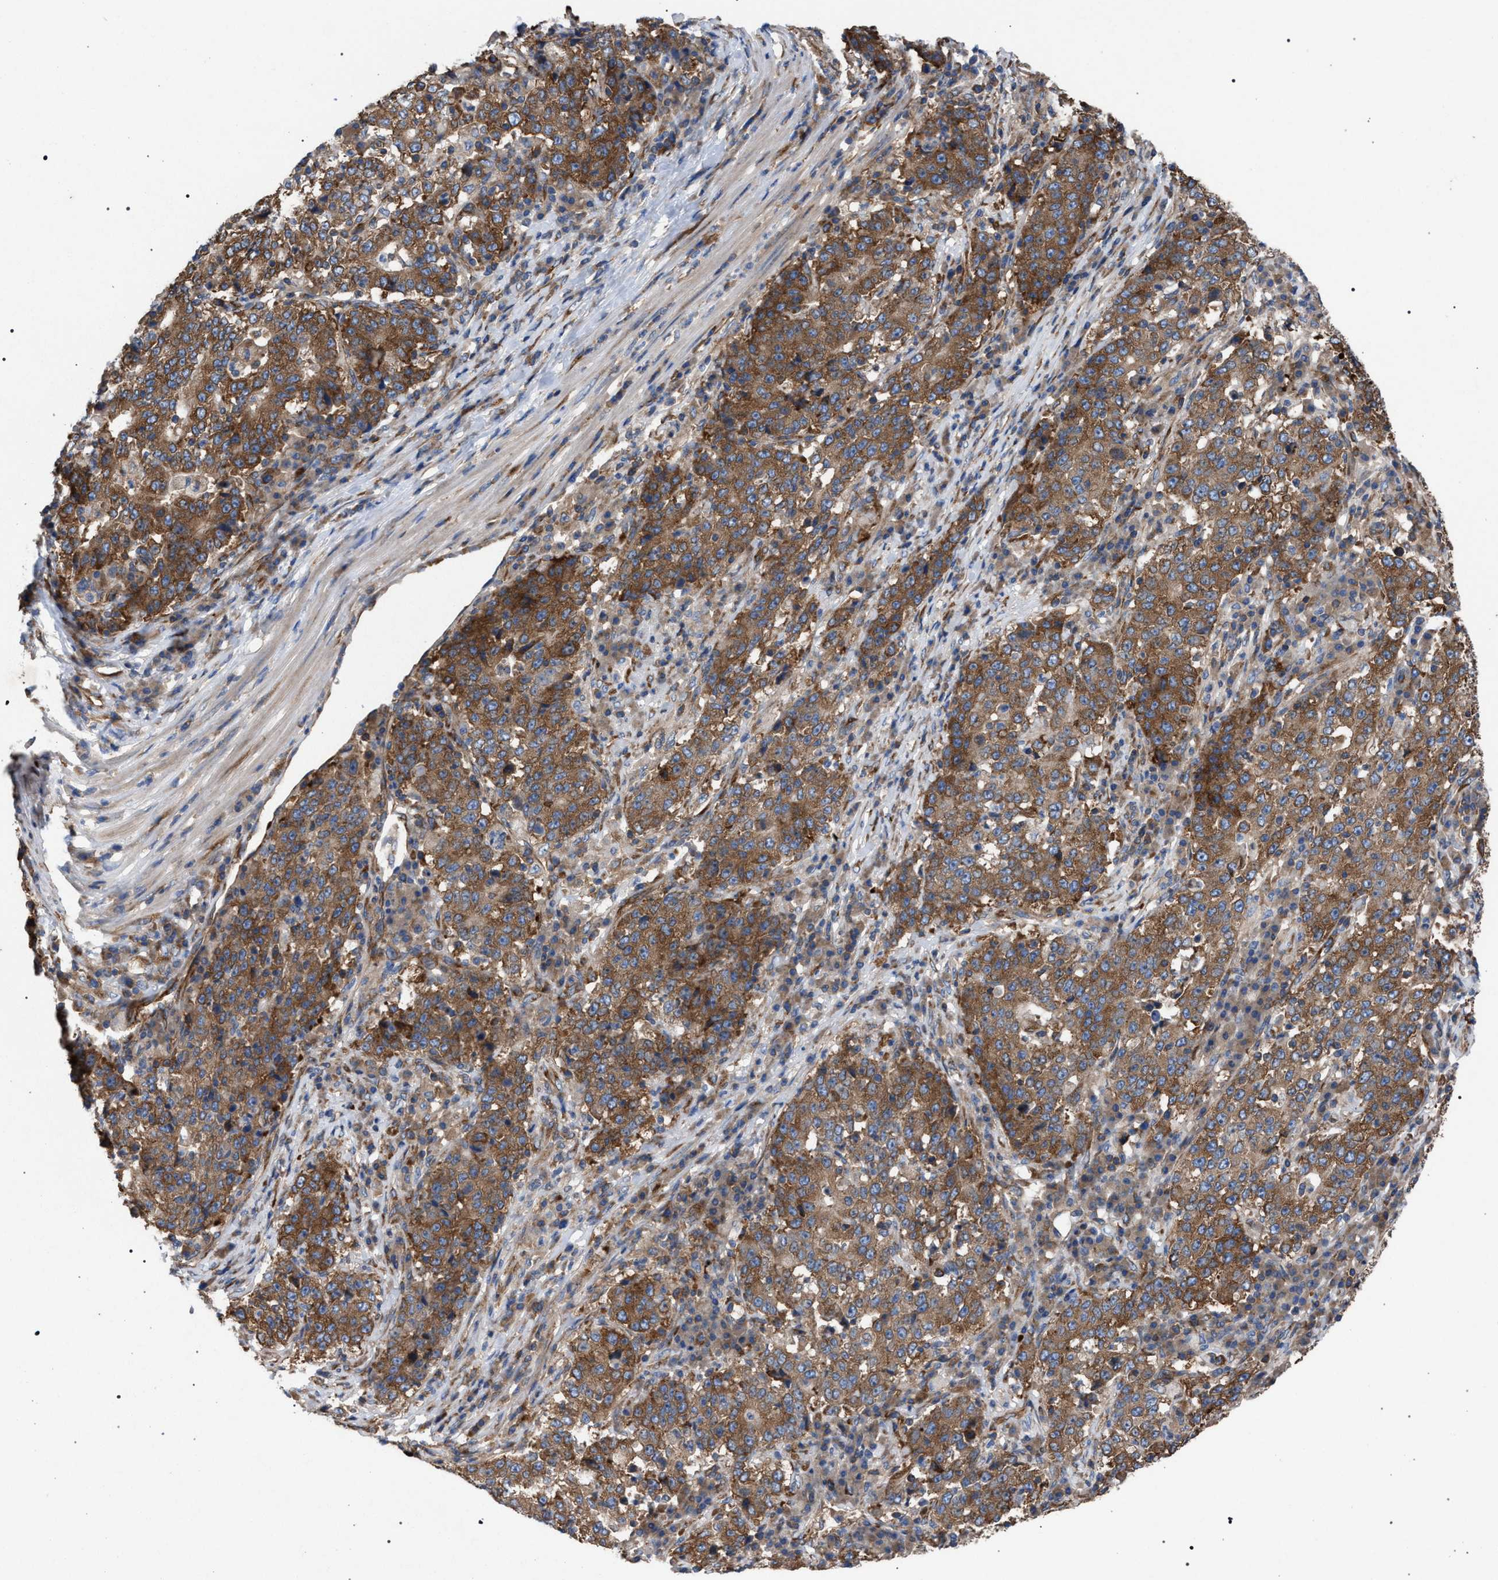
{"staining": {"intensity": "moderate", "quantity": ">75%", "location": "cytoplasmic/membranous"}, "tissue": "stomach cancer", "cell_type": "Tumor cells", "image_type": "cancer", "snomed": [{"axis": "morphology", "description": "Adenocarcinoma, NOS"}, {"axis": "topography", "description": "Stomach"}], "caption": "IHC of adenocarcinoma (stomach) displays medium levels of moderate cytoplasmic/membranous expression in approximately >75% of tumor cells.", "gene": "CDR2L", "patient": {"sex": "male", "age": 59}}